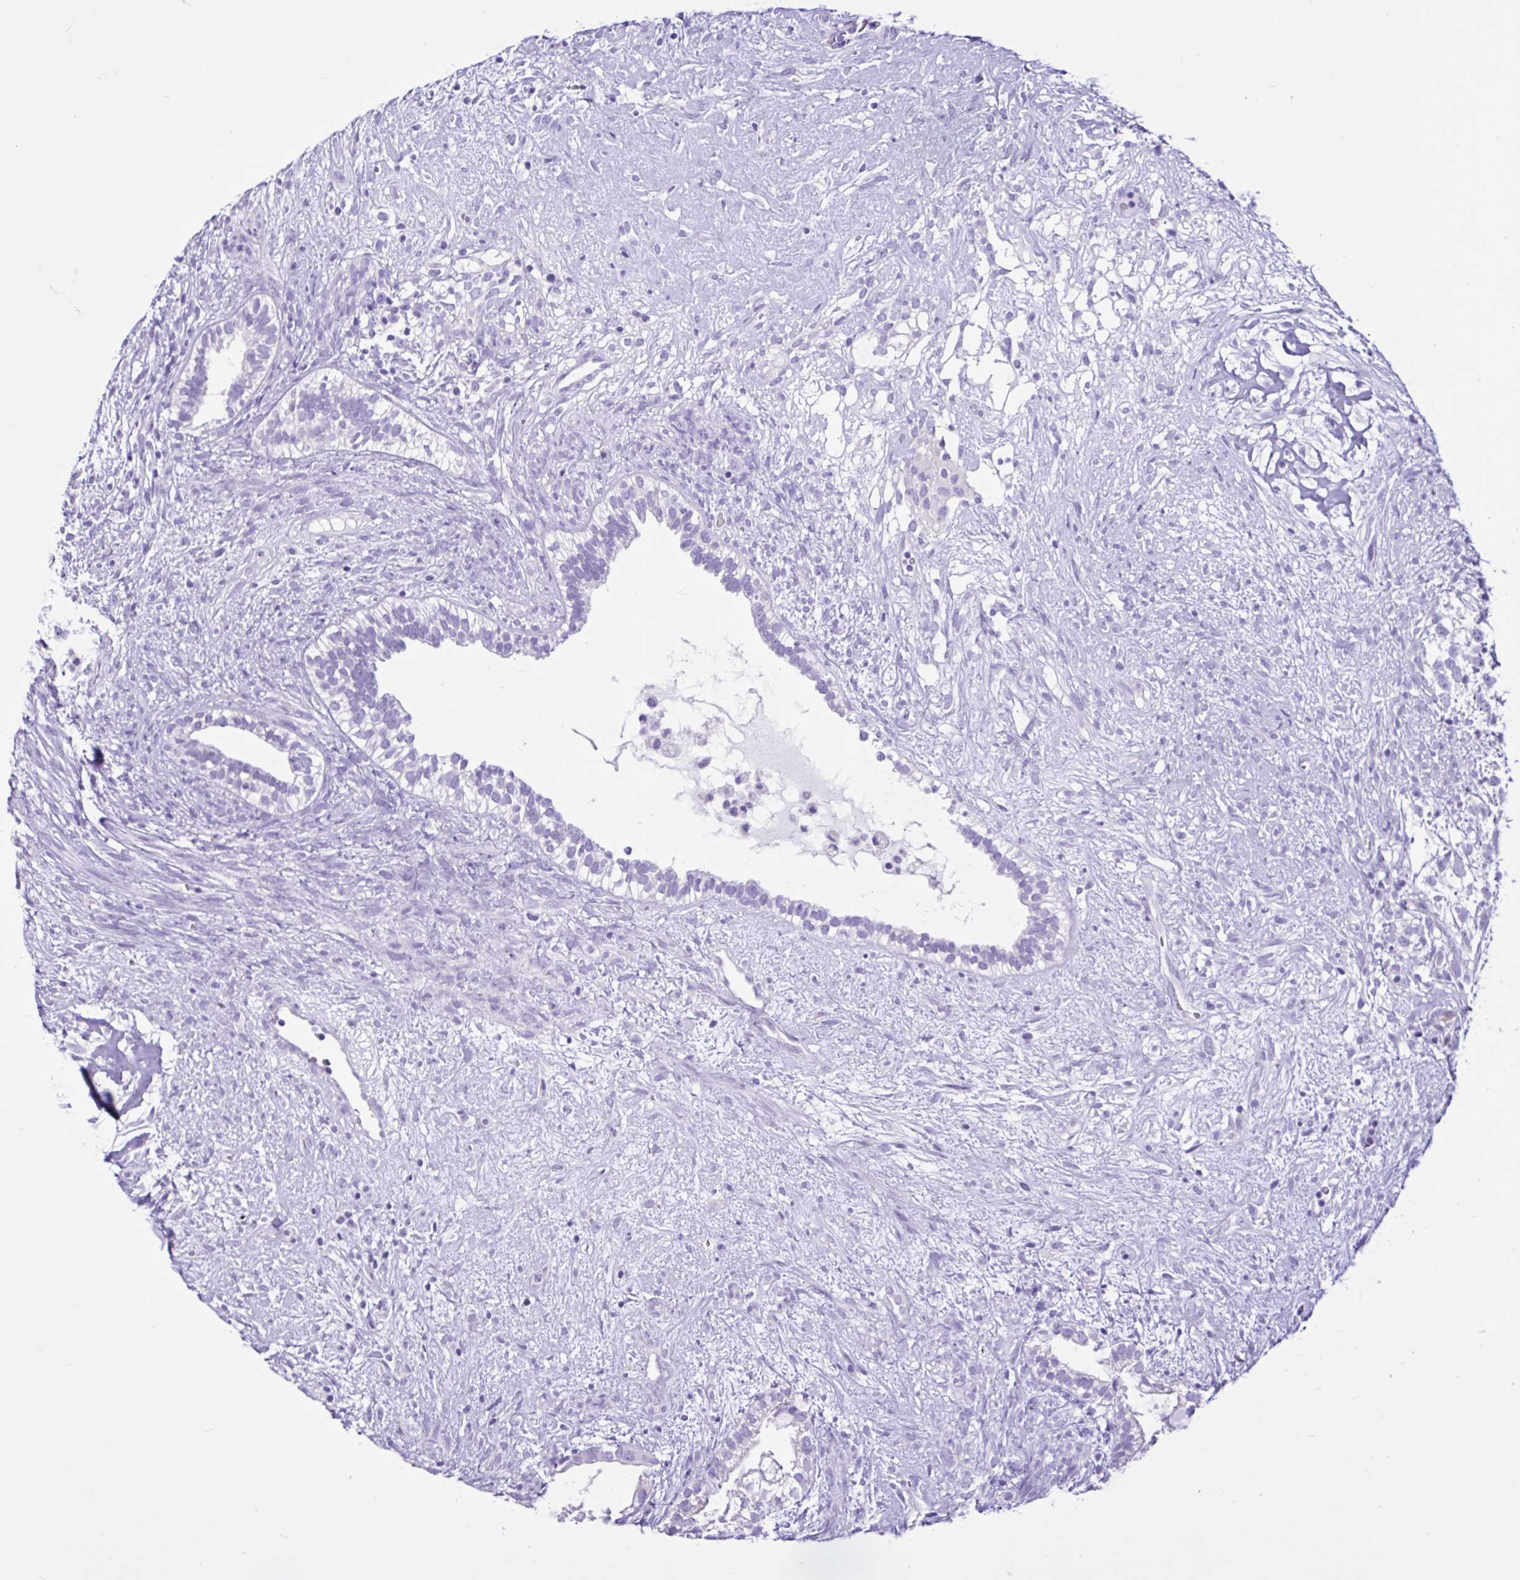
{"staining": {"intensity": "negative", "quantity": "none", "location": "none"}, "tissue": "testis cancer", "cell_type": "Tumor cells", "image_type": "cancer", "snomed": [{"axis": "morphology", "description": "Seminoma, NOS"}, {"axis": "morphology", "description": "Carcinoma, Embryonal, NOS"}, {"axis": "topography", "description": "Testis"}], "caption": "DAB (3,3'-diaminobenzidine) immunohistochemical staining of embryonal carcinoma (testis) shows no significant positivity in tumor cells. (Brightfield microscopy of DAB (3,3'-diaminobenzidine) IHC at high magnification).", "gene": "CYP19A1", "patient": {"sex": "male", "age": 41}}